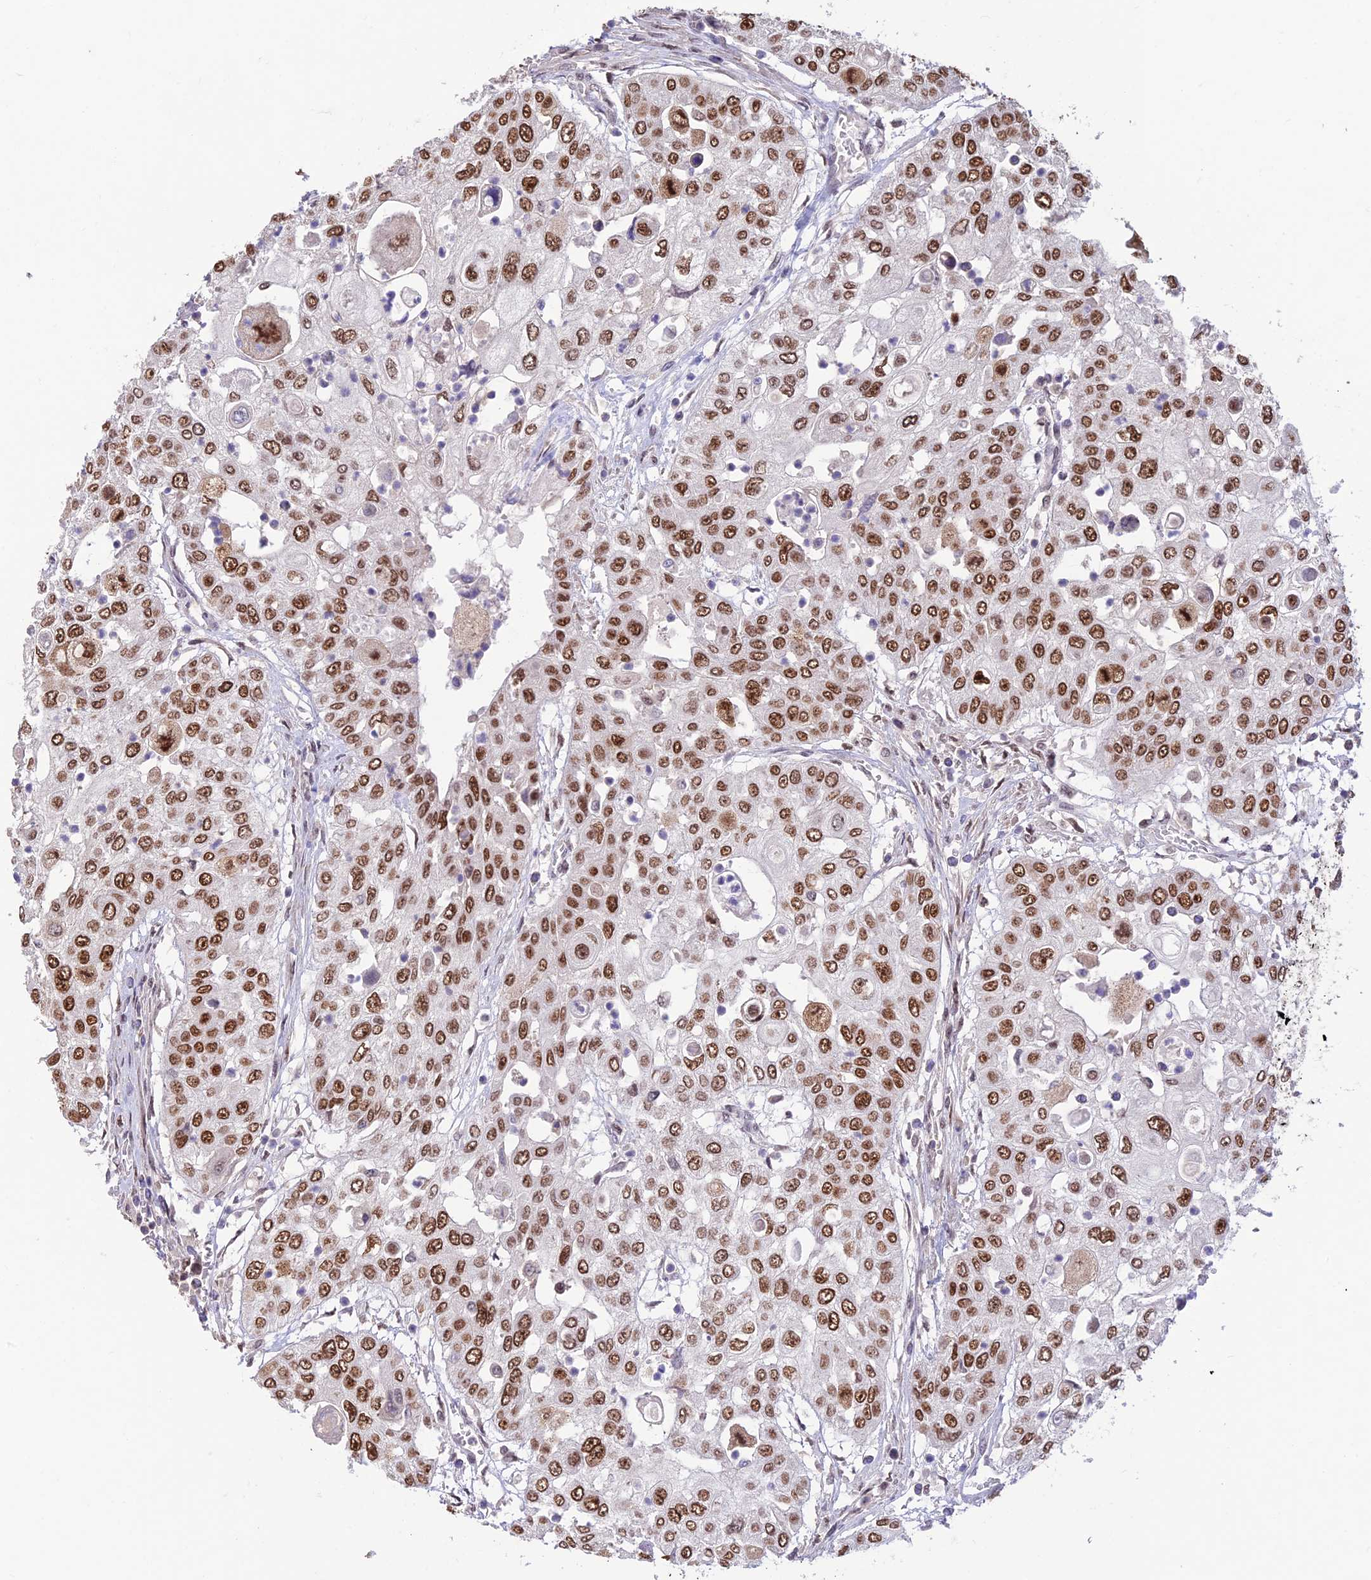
{"staining": {"intensity": "strong", "quantity": ">75%", "location": "nuclear"}, "tissue": "urothelial cancer", "cell_type": "Tumor cells", "image_type": "cancer", "snomed": [{"axis": "morphology", "description": "Urothelial carcinoma, High grade"}, {"axis": "topography", "description": "Urinary bladder"}], "caption": "A photomicrograph showing strong nuclear expression in approximately >75% of tumor cells in urothelial cancer, as visualized by brown immunohistochemical staining.", "gene": "POLR1G", "patient": {"sex": "female", "age": 79}}